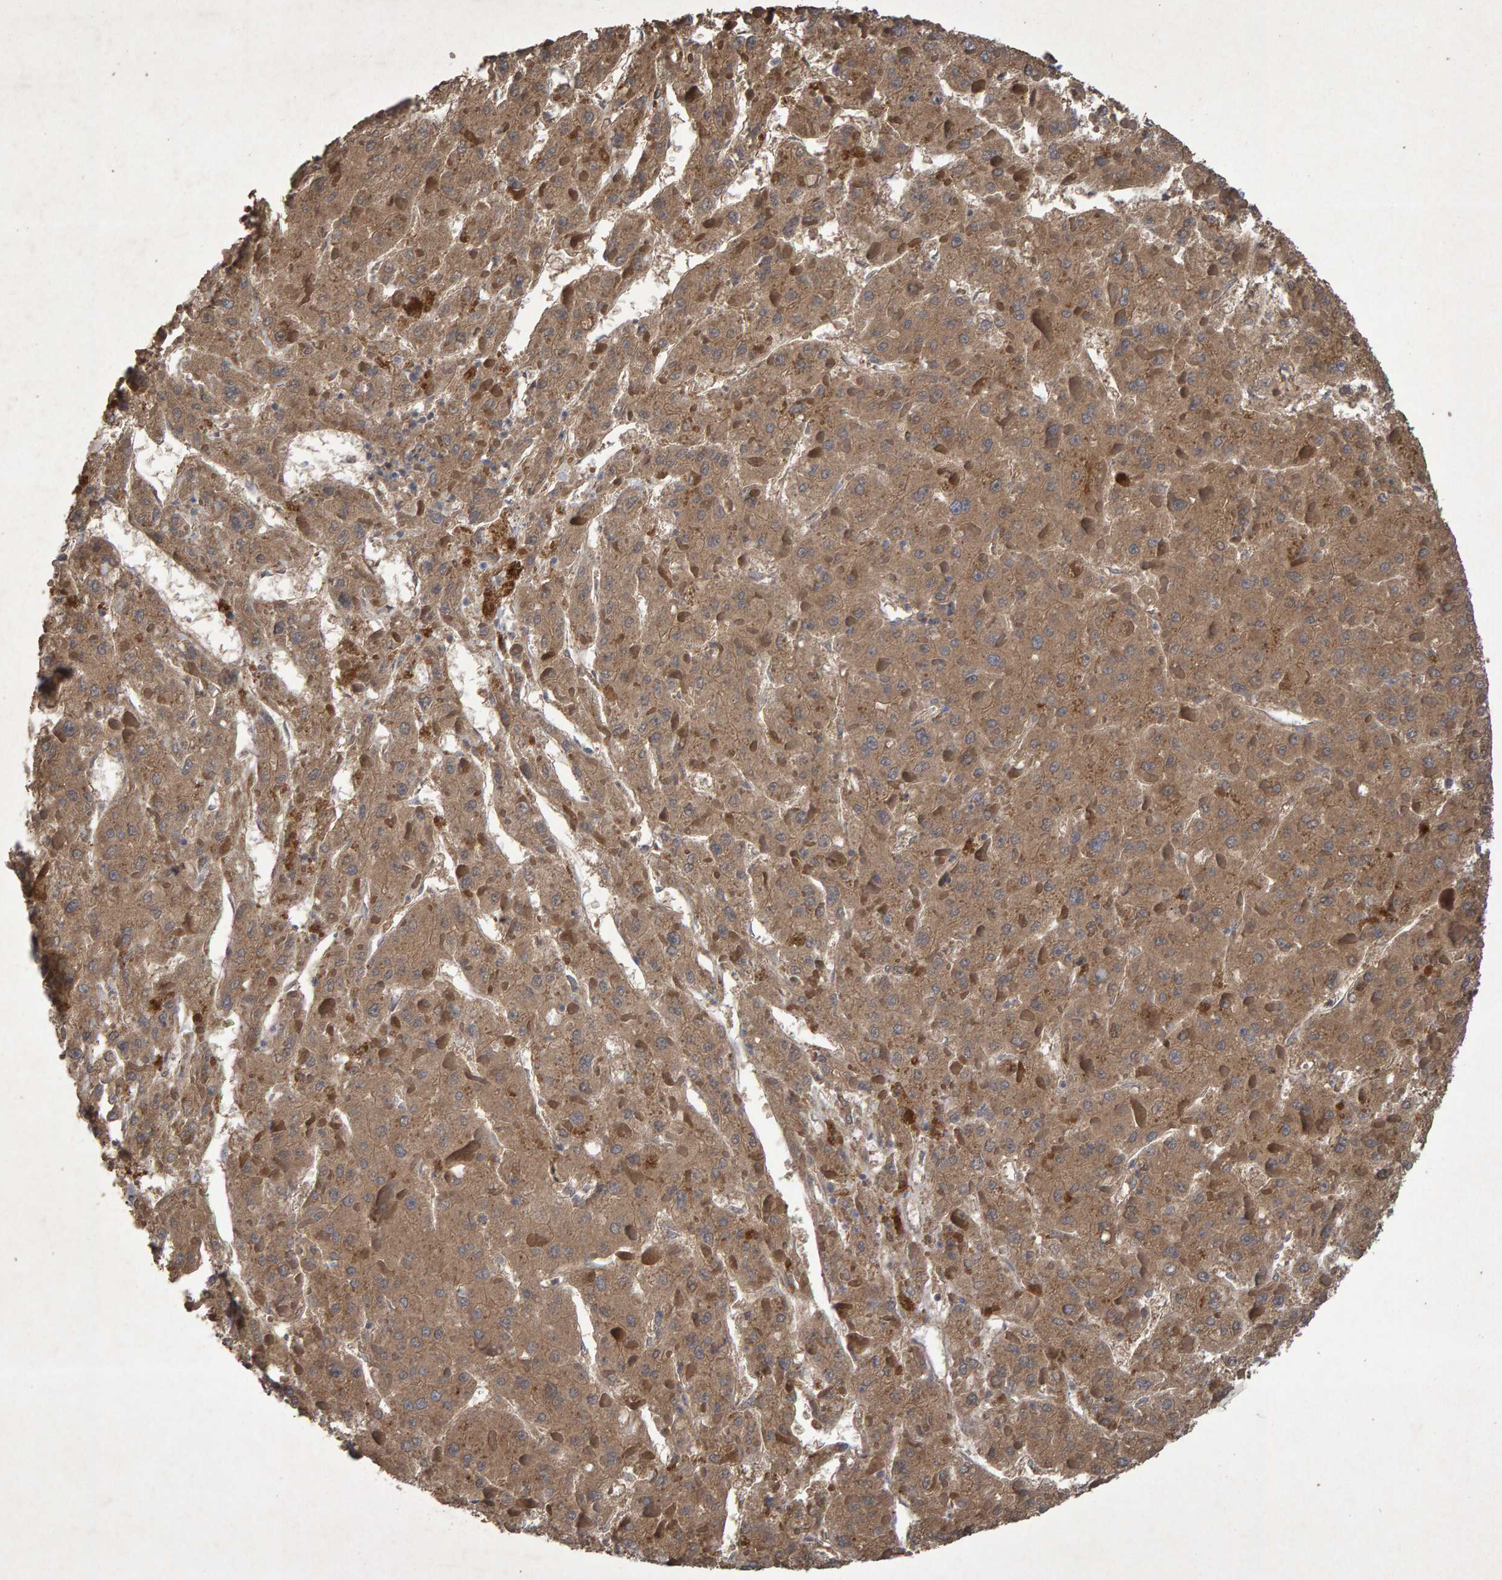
{"staining": {"intensity": "moderate", "quantity": ">75%", "location": "cytoplasmic/membranous"}, "tissue": "liver cancer", "cell_type": "Tumor cells", "image_type": "cancer", "snomed": [{"axis": "morphology", "description": "Carcinoma, Hepatocellular, NOS"}, {"axis": "topography", "description": "Liver"}], "caption": "The immunohistochemical stain shows moderate cytoplasmic/membranous staining in tumor cells of liver cancer (hepatocellular carcinoma) tissue.", "gene": "CTH", "patient": {"sex": "female", "age": 73}}